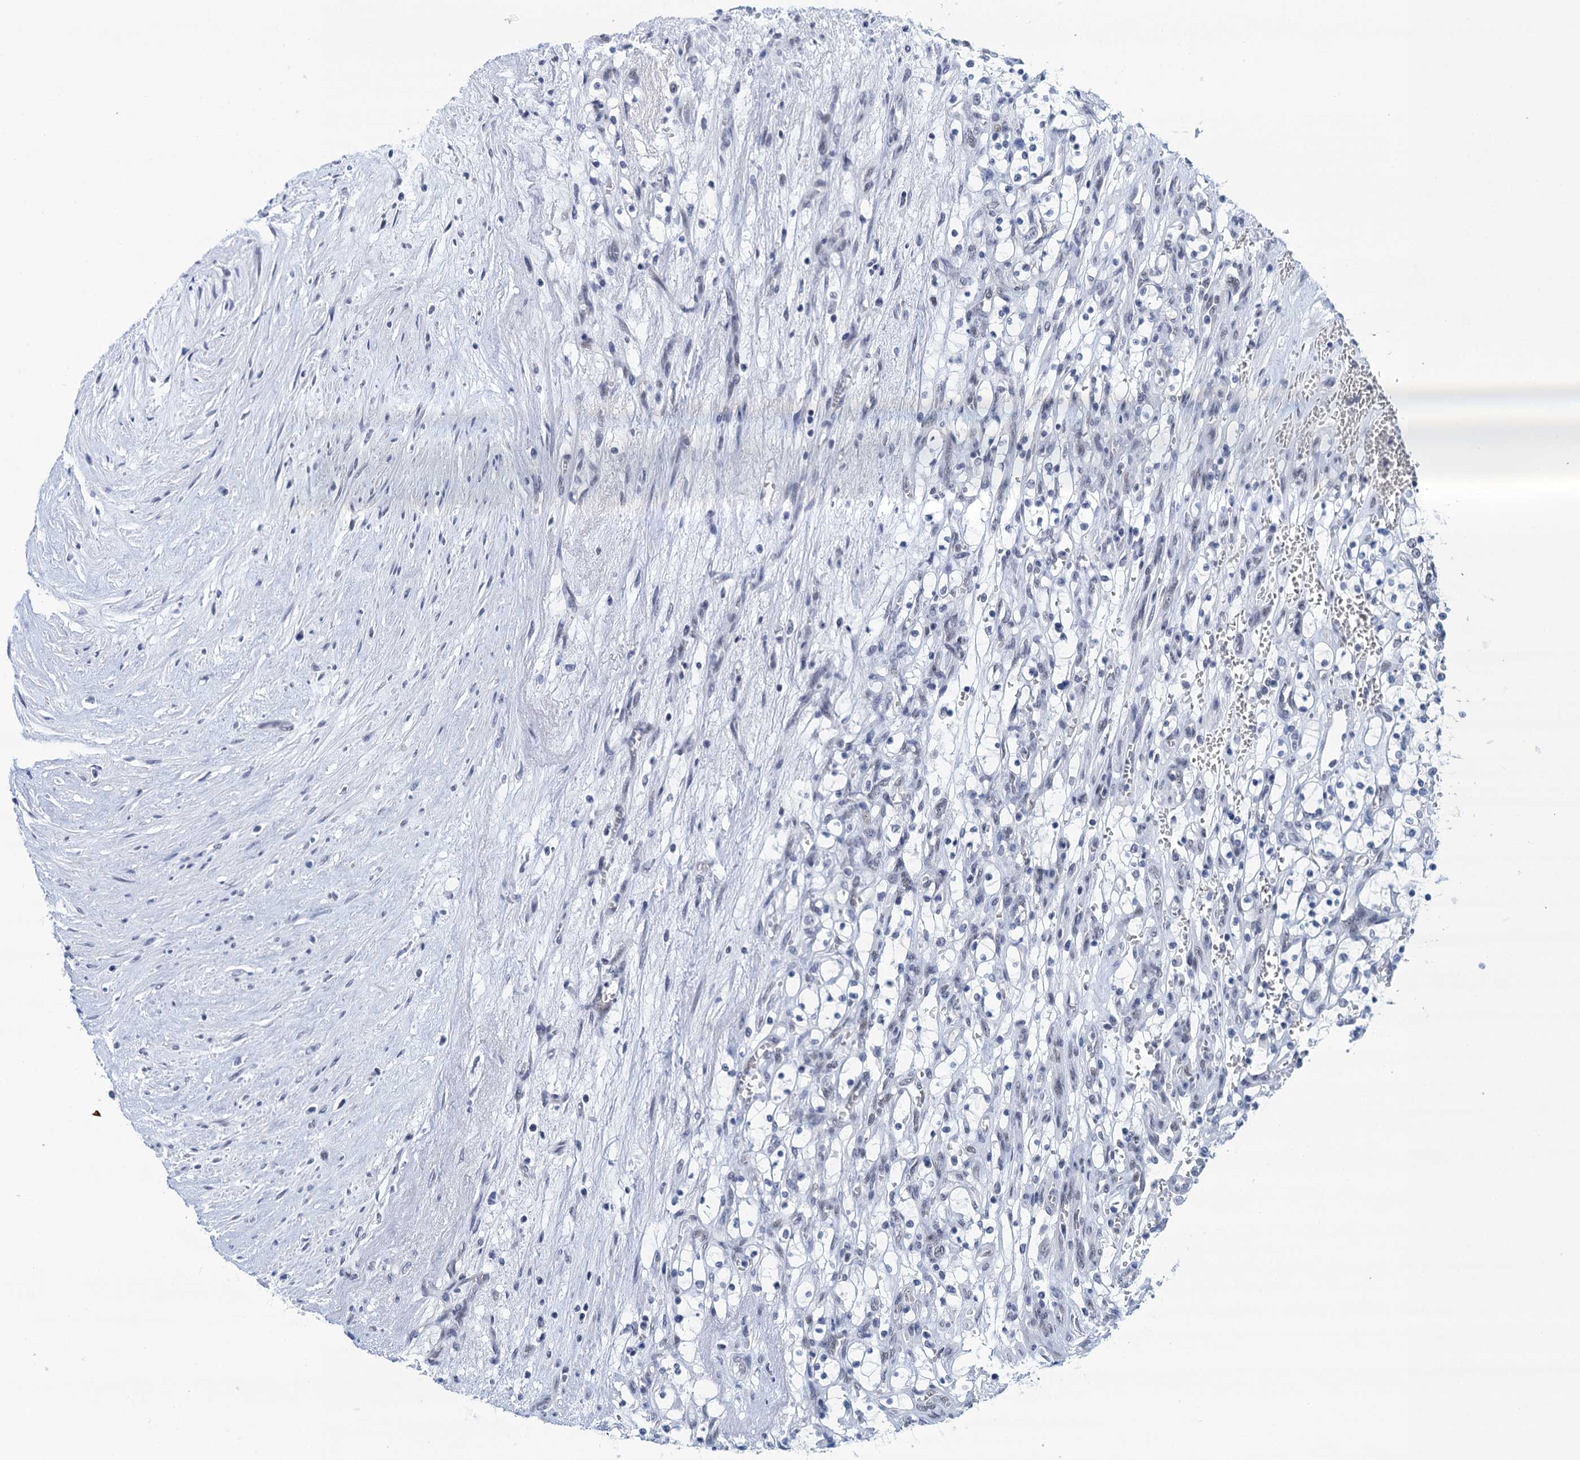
{"staining": {"intensity": "negative", "quantity": "none", "location": "none"}, "tissue": "renal cancer", "cell_type": "Tumor cells", "image_type": "cancer", "snomed": [{"axis": "morphology", "description": "Adenocarcinoma, NOS"}, {"axis": "topography", "description": "Kidney"}], "caption": "Immunohistochemistry (IHC) of human adenocarcinoma (renal) exhibits no staining in tumor cells.", "gene": "EPS8L1", "patient": {"sex": "female", "age": 69}}